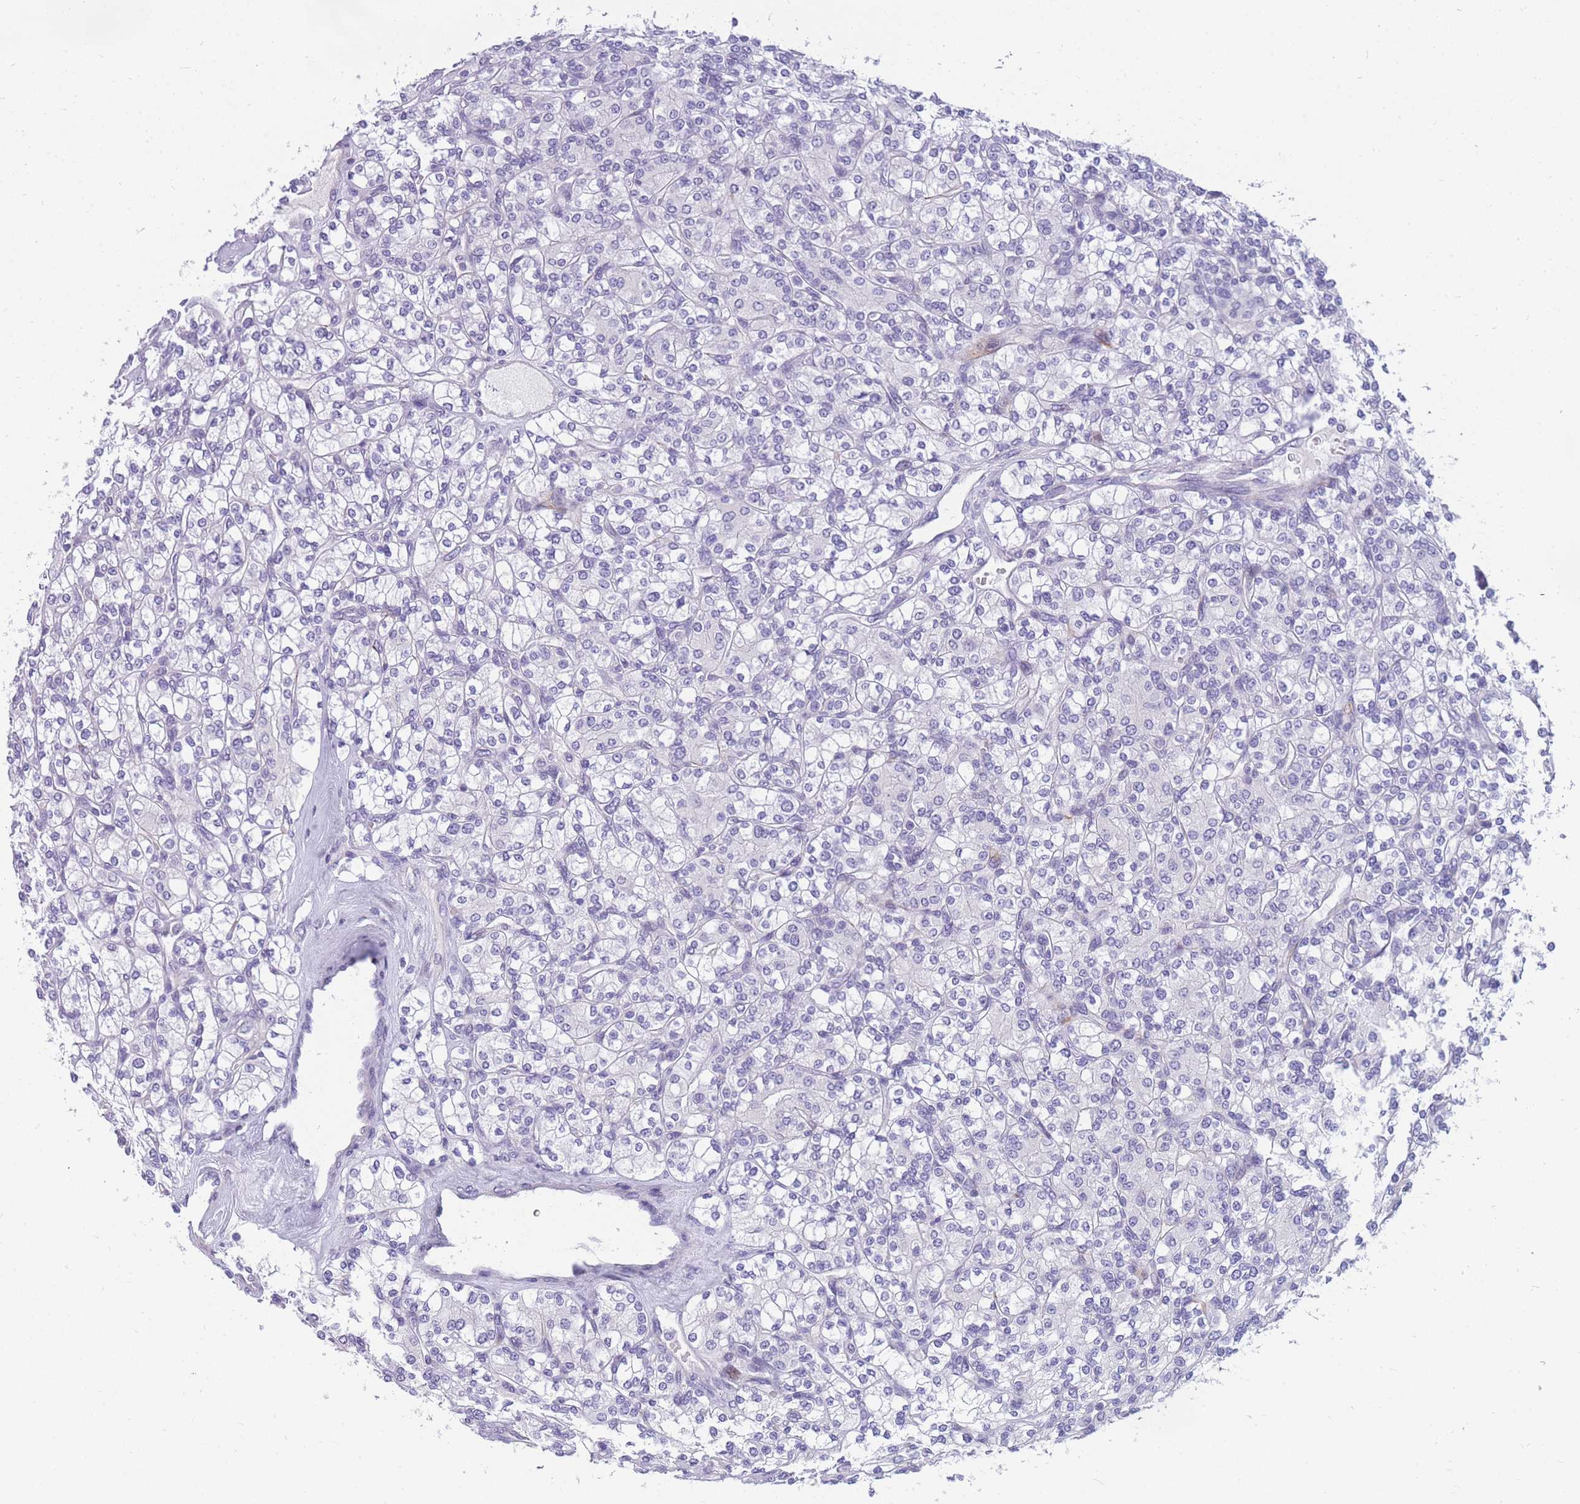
{"staining": {"intensity": "negative", "quantity": "none", "location": "none"}, "tissue": "renal cancer", "cell_type": "Tumor cells", "image_type": "cancer", "snomed": [{"axis": "morphology", "description": "Adenocarcinoma, NOS"}, {"axis": "topography", "description": "Kidney"}], "caption": "Histopathology image shows no protein staining in tumor cells of renal cancer (adenocarcinoma) tissue. (IHC, brightfield microscopy, high magnification).", "gene": "DDX49", "patient": {"sex": "male", "age": 77}}